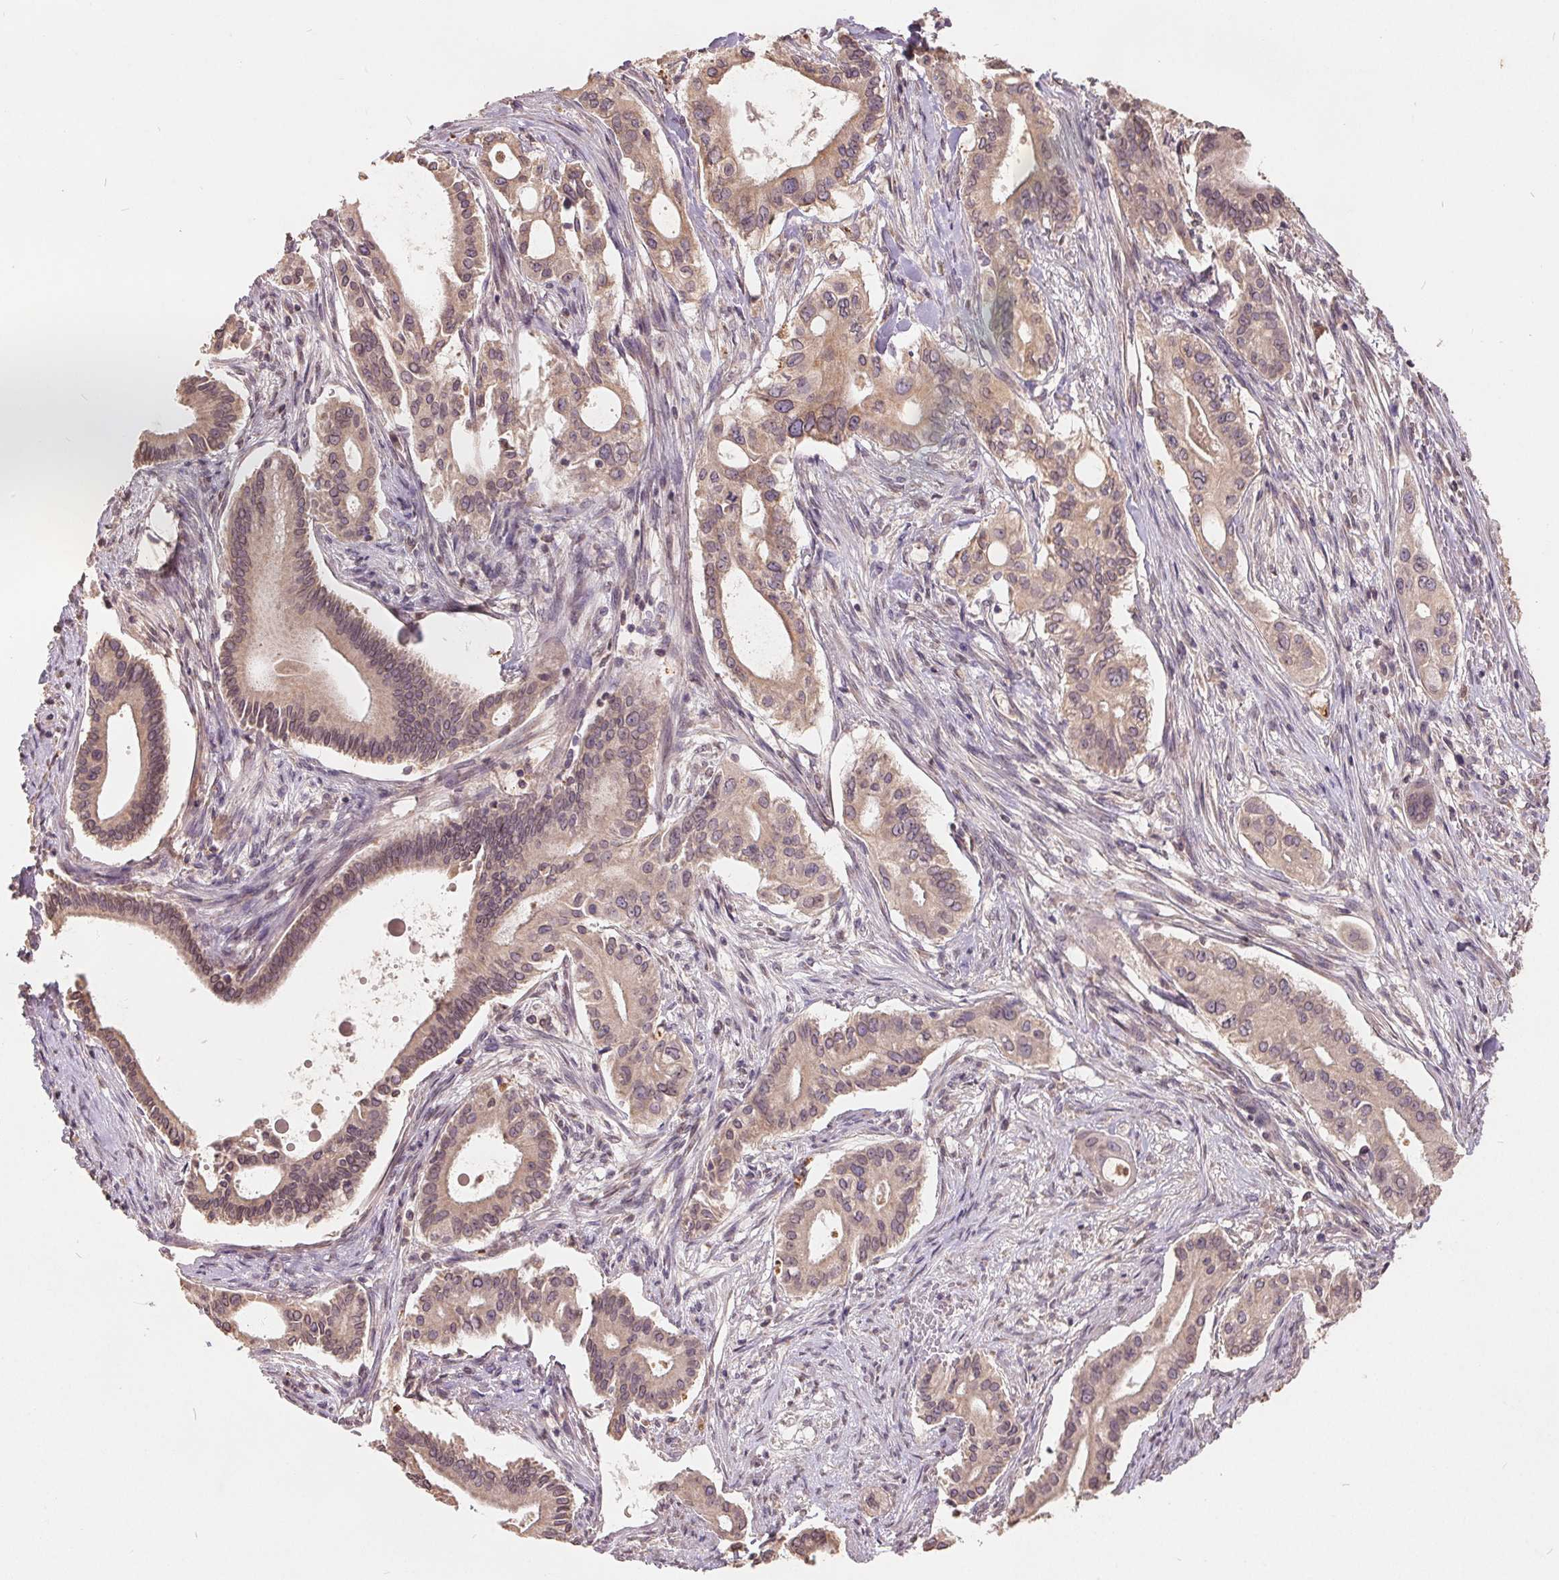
{"staining": {"intensity": "weak", "quantity": ">75%", "location": "cytoplasmic/membranous"}, "tissue": "pancreatic cancer", "cell_type": "Tumor cells", "image_type": "cancer", "snomed": [{"axis": "morphology", "description": "Adenocarcinoma, NOS"}, {"axis": "topography", "description": "Pancreas"}], "caption": "Immunohistochemical staining of human pancreatic cancer (adenocarcinoma) demonstrates low levels of weak cytoplasmic/membranous expression in about >75% of tumor cells. (IHC, brightfield microscopy, high magnification).", "gene": "CDIPT", "patient": {"sex": "female", "age": 68}}